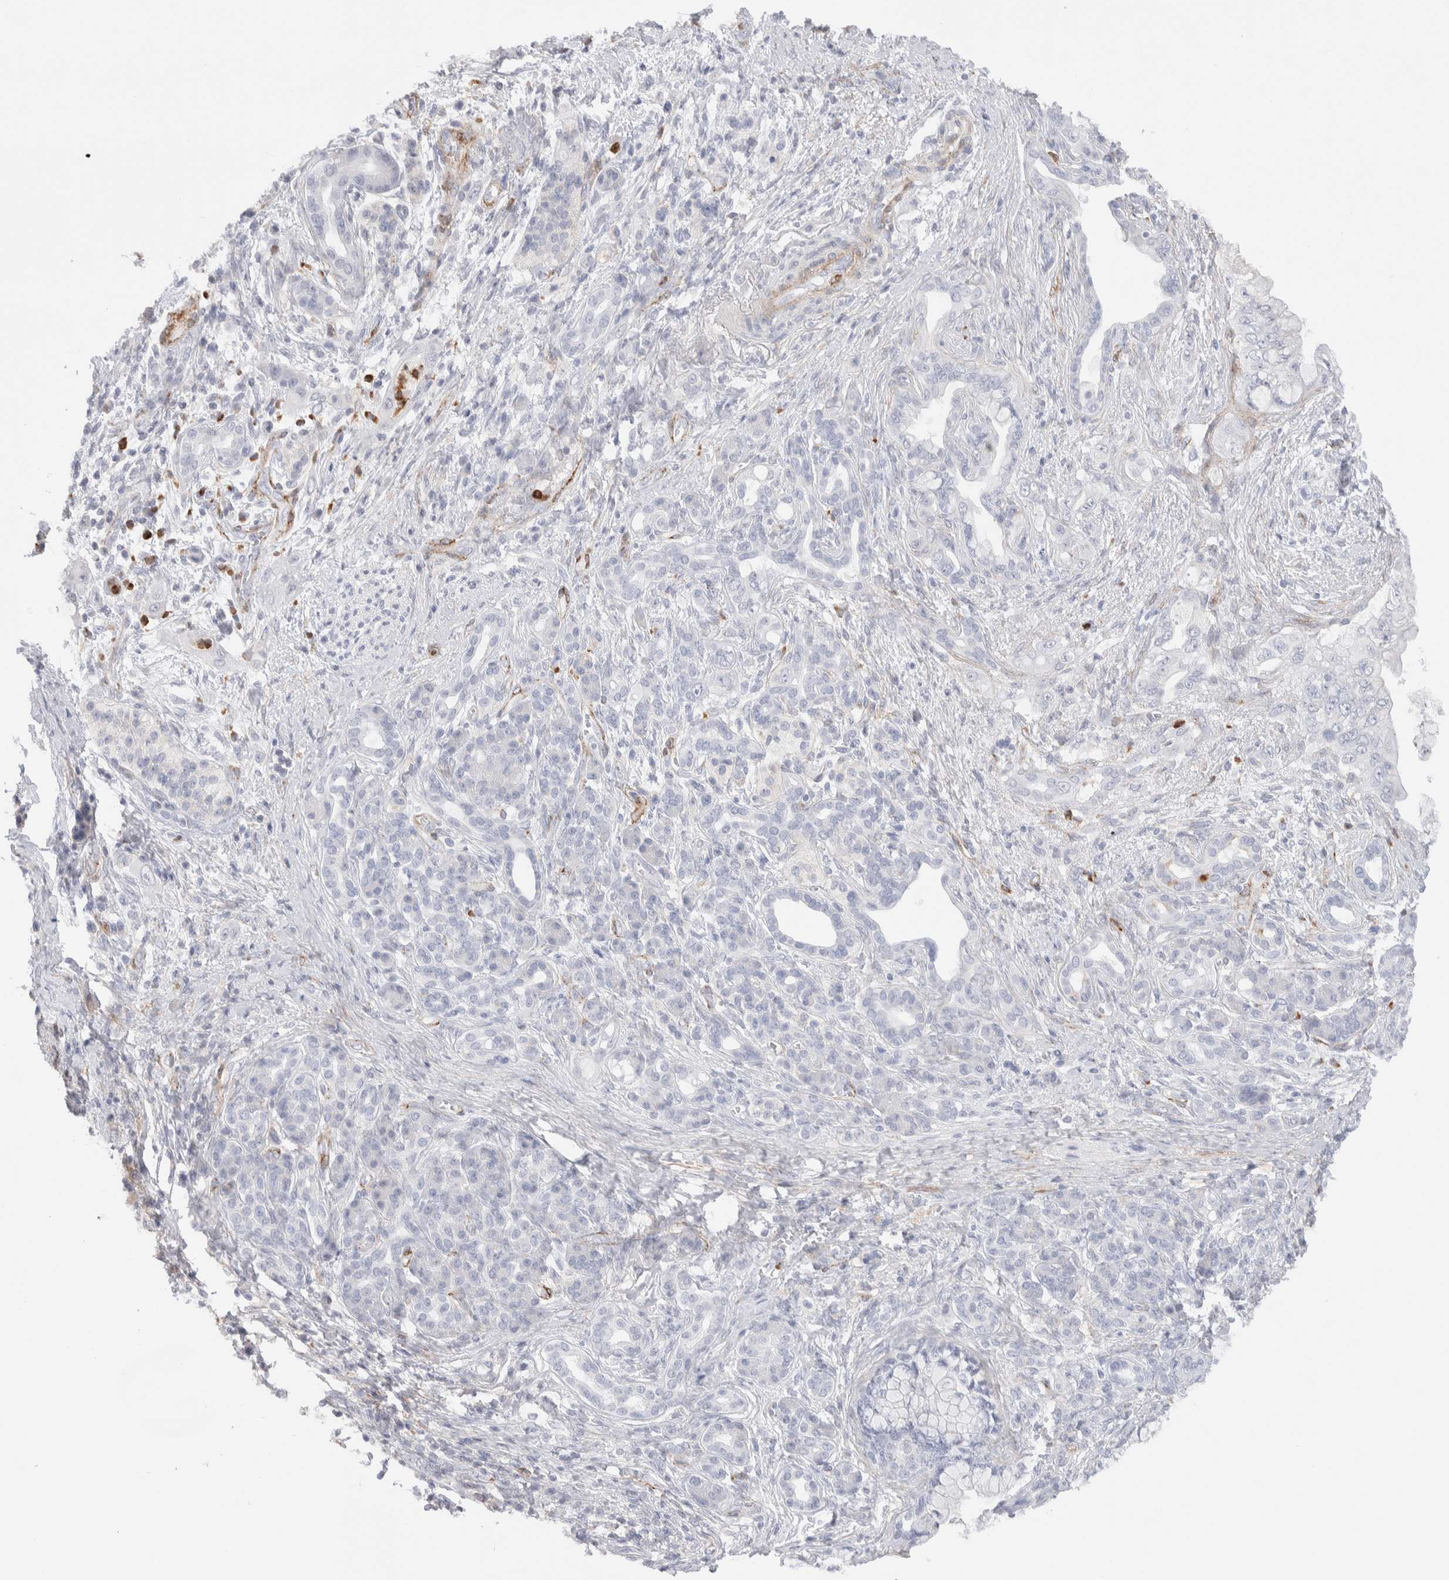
{"staining": {"intensity": "negative", "quantity": "none", "location": "none"}, "tissue": "pancreatic cancer", "cell_type": "Tumor cells", "image_type": "cancer", "snomed": [{"axis": "morphology", "description": "Adenocarcinoma, NOS"}, {"axis": "topography", "description": "Pancreas"}], "caption": "Immunohistochemical staining of pancreatic adenocarcinoma shows no significant staining in tumor cells.", "gene": "SEPTIN4", "patient": {"sex": "male", "age": 59}}